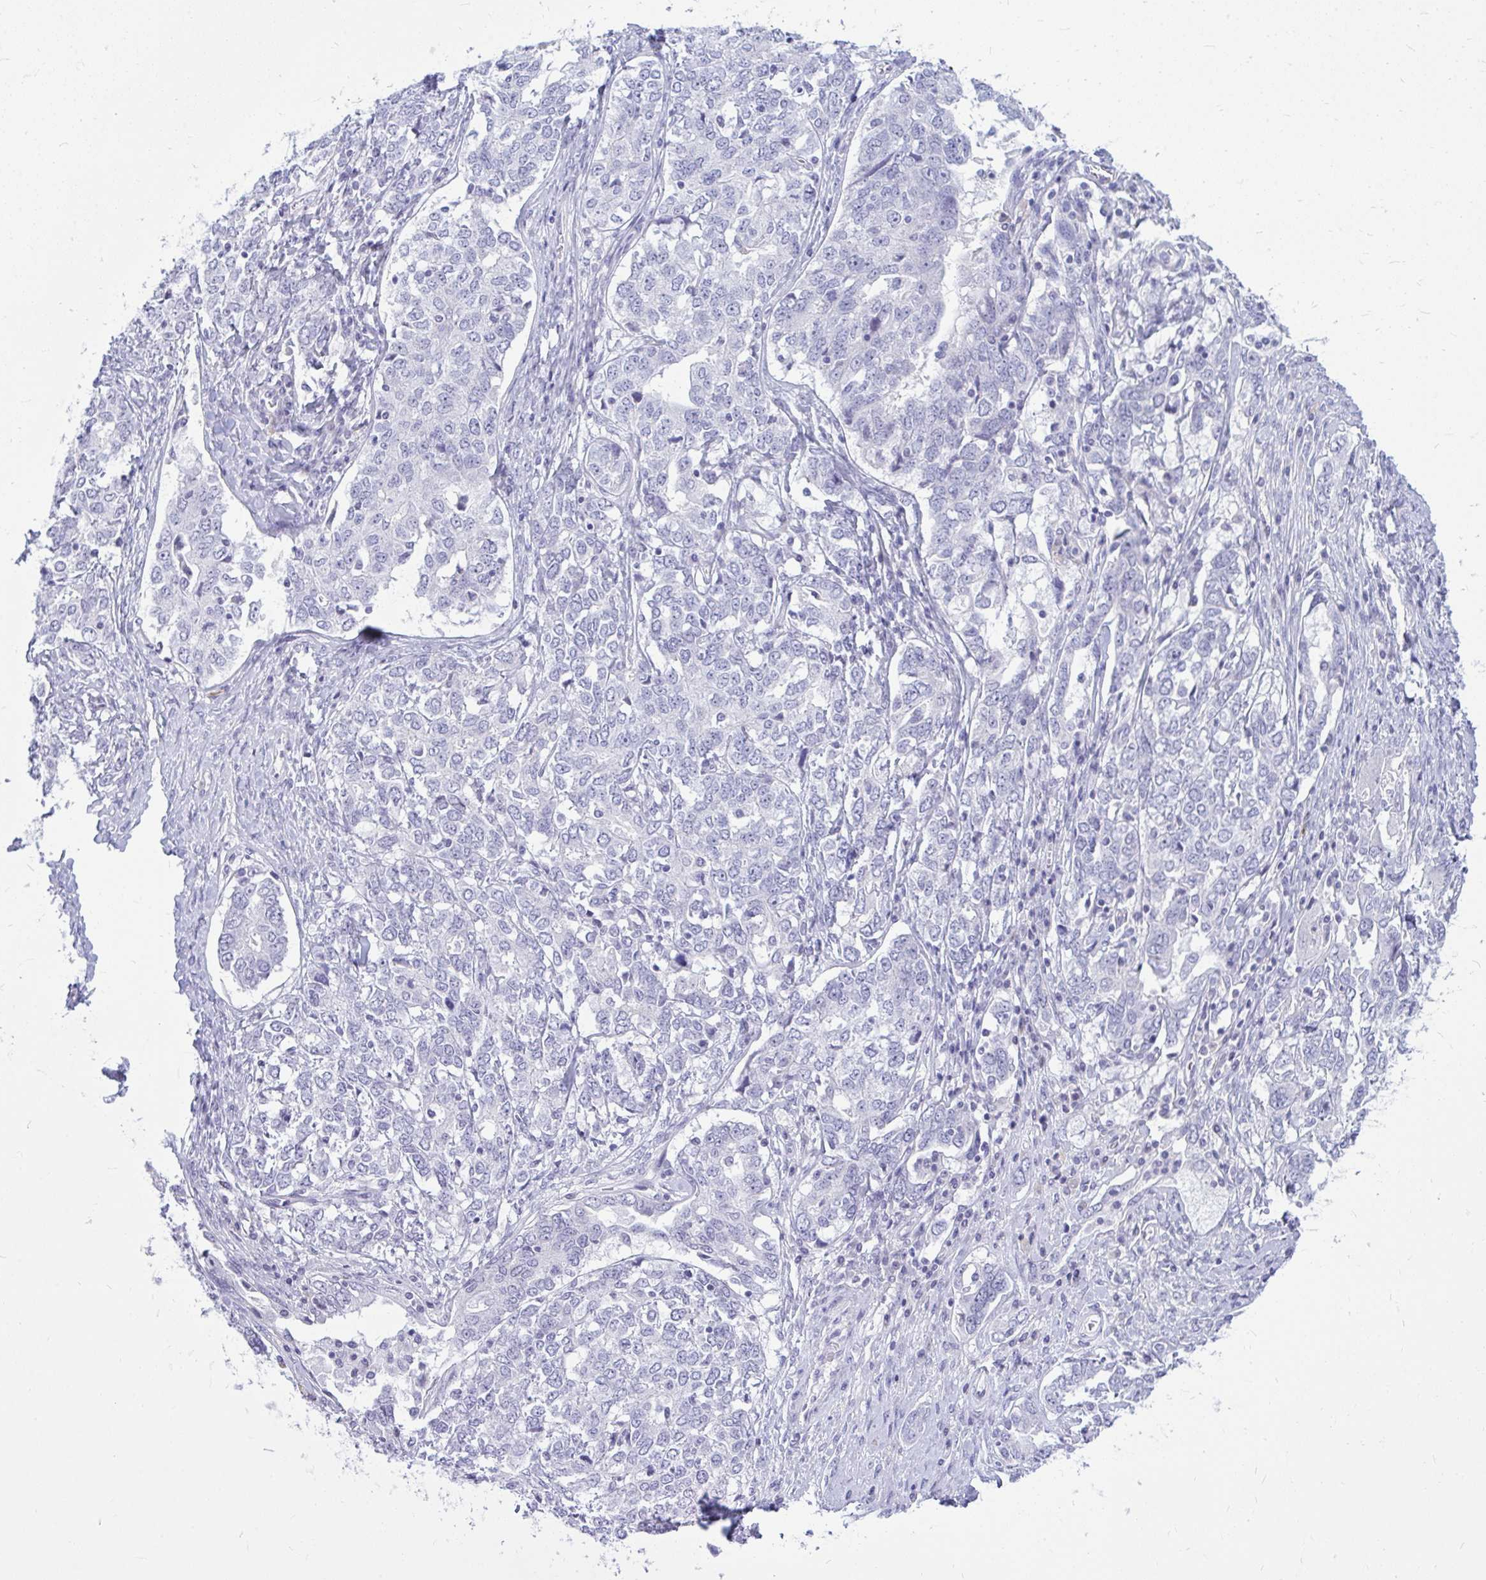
{"staining": {"intensity": "negative", "quantity": "none", "location": "none"}, "tissue": "ovarian cancer", "cell_type": "Tumor cells", "image_type": "cancer", "snomed": [{"axis": "morphology", "description": "Carcinoma, endometroid"}, {"axis": "topography", "description": "Ovary"}], "caption": "There is no significant staining in tumor cells of ovarian cancer (endometroid carcinoma).", "gene": "ZSCAN25", "patient": {"sex": "female", "age": 62}}